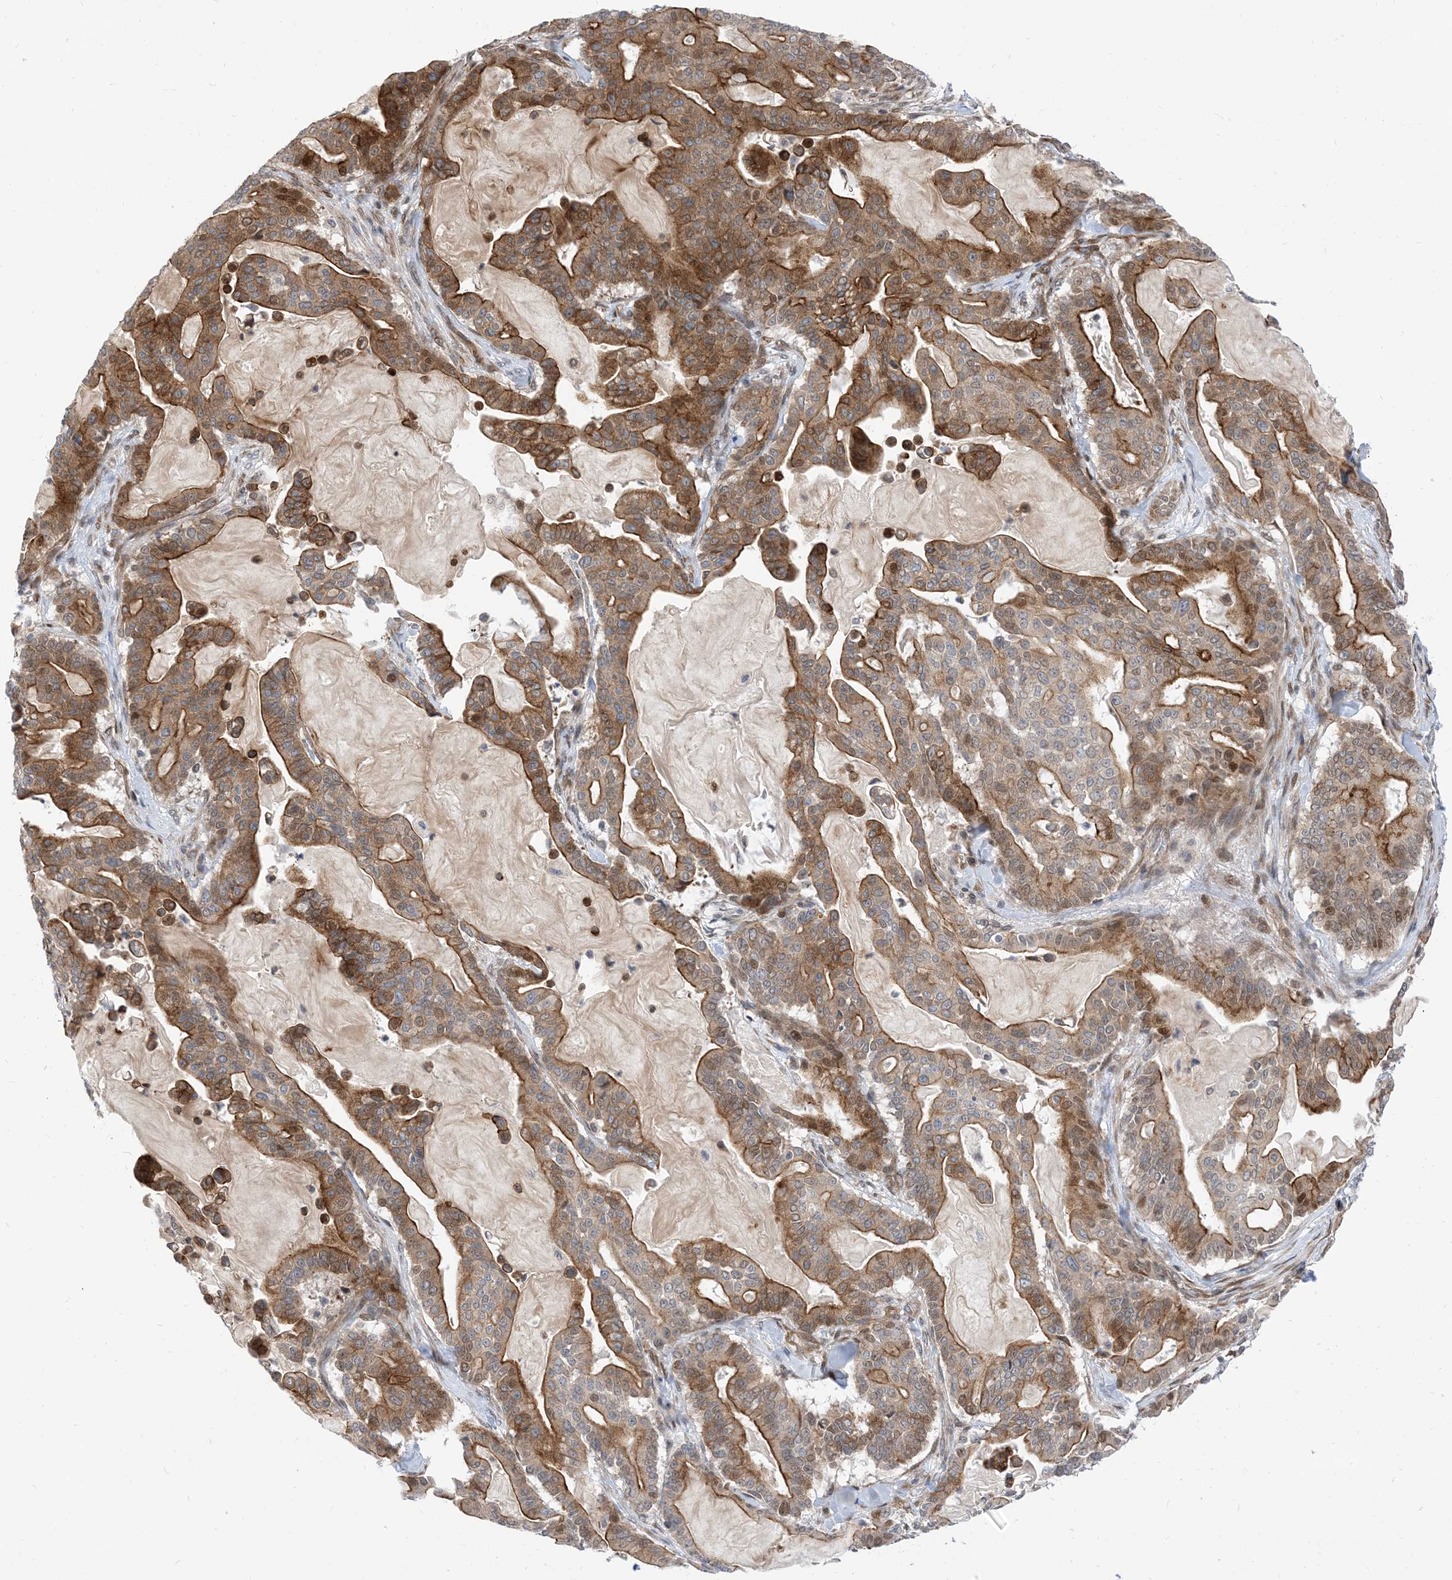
{"staining": {"intensity": "moderate", "quantity": ">75%", "location": "cytoplasmic/membranous"}, "tissue": "pancreatic cancer", "cell_type": "Tumor cells", "image_type": "cancer", "snomed": [{"axis": "morphology", "description": "Adenocarcinoma, NOS"}, {"axis": "topography", "description": "Pancreas"}], "caption": "Immunohistochemical staining of pancreatic cancer demonstrates medium levels of moderate cytoplasmic/membranous staining in approximately >75% of tumor cells.", "gene": "TYSND1", "patient": {"sex": "male", "age": 63}}